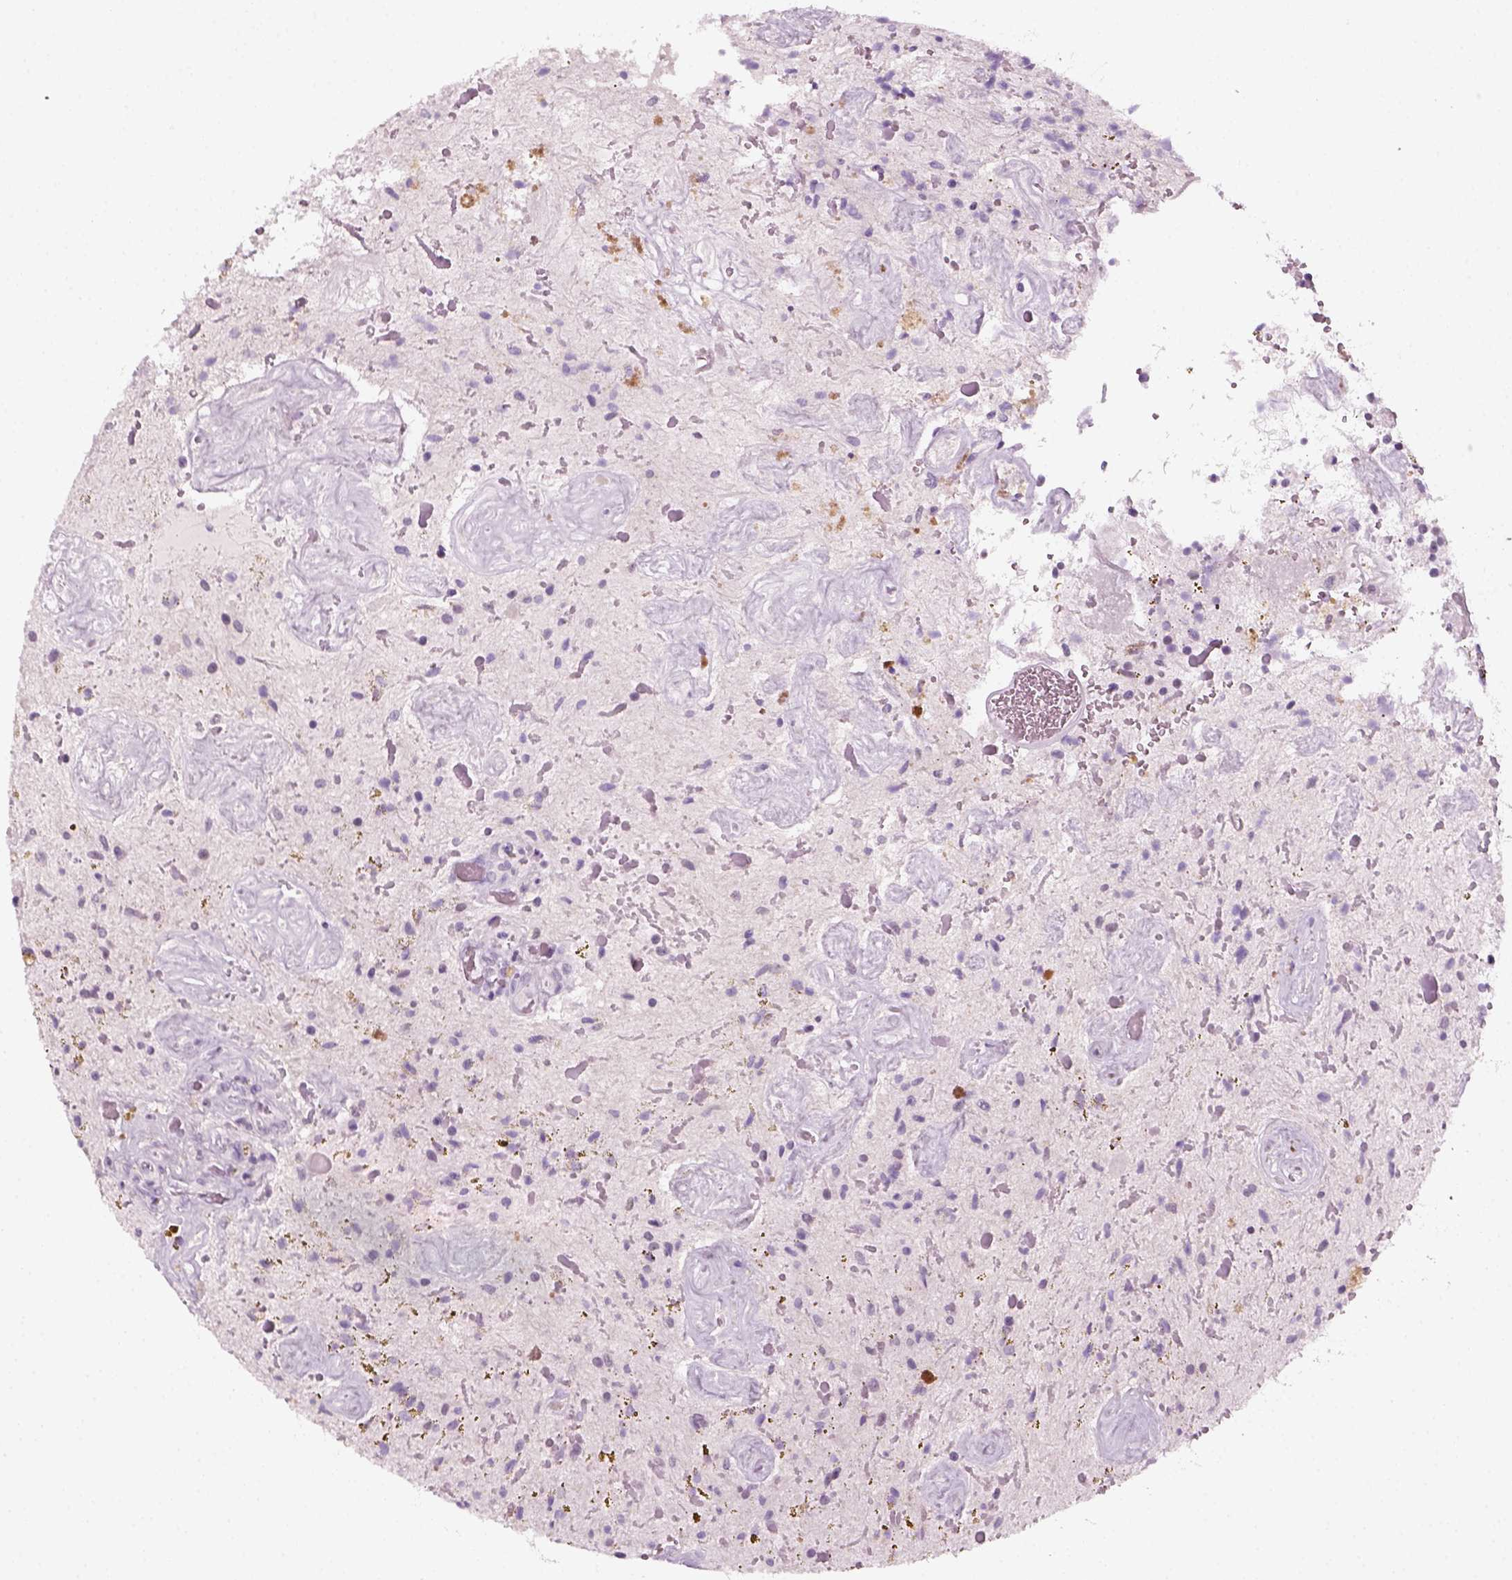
{"staining": {"intensity": "negative", "quantity": "none", "location": "none"}, "tissue": "glioma", "cell_type": "Tumor cells", "image_type": "cancer", "snomed": [{"axis": "morphology", "description": "Glioma, malignant, Low grade"}, {"axis": "topography", "description": "Cerebellum"}], "caption": "Glioma was stained to show a protein in brown. There is no significant staining in tumor cells.", "gene": "KRT75", "patient": {"sex": "female", "age": 14}}